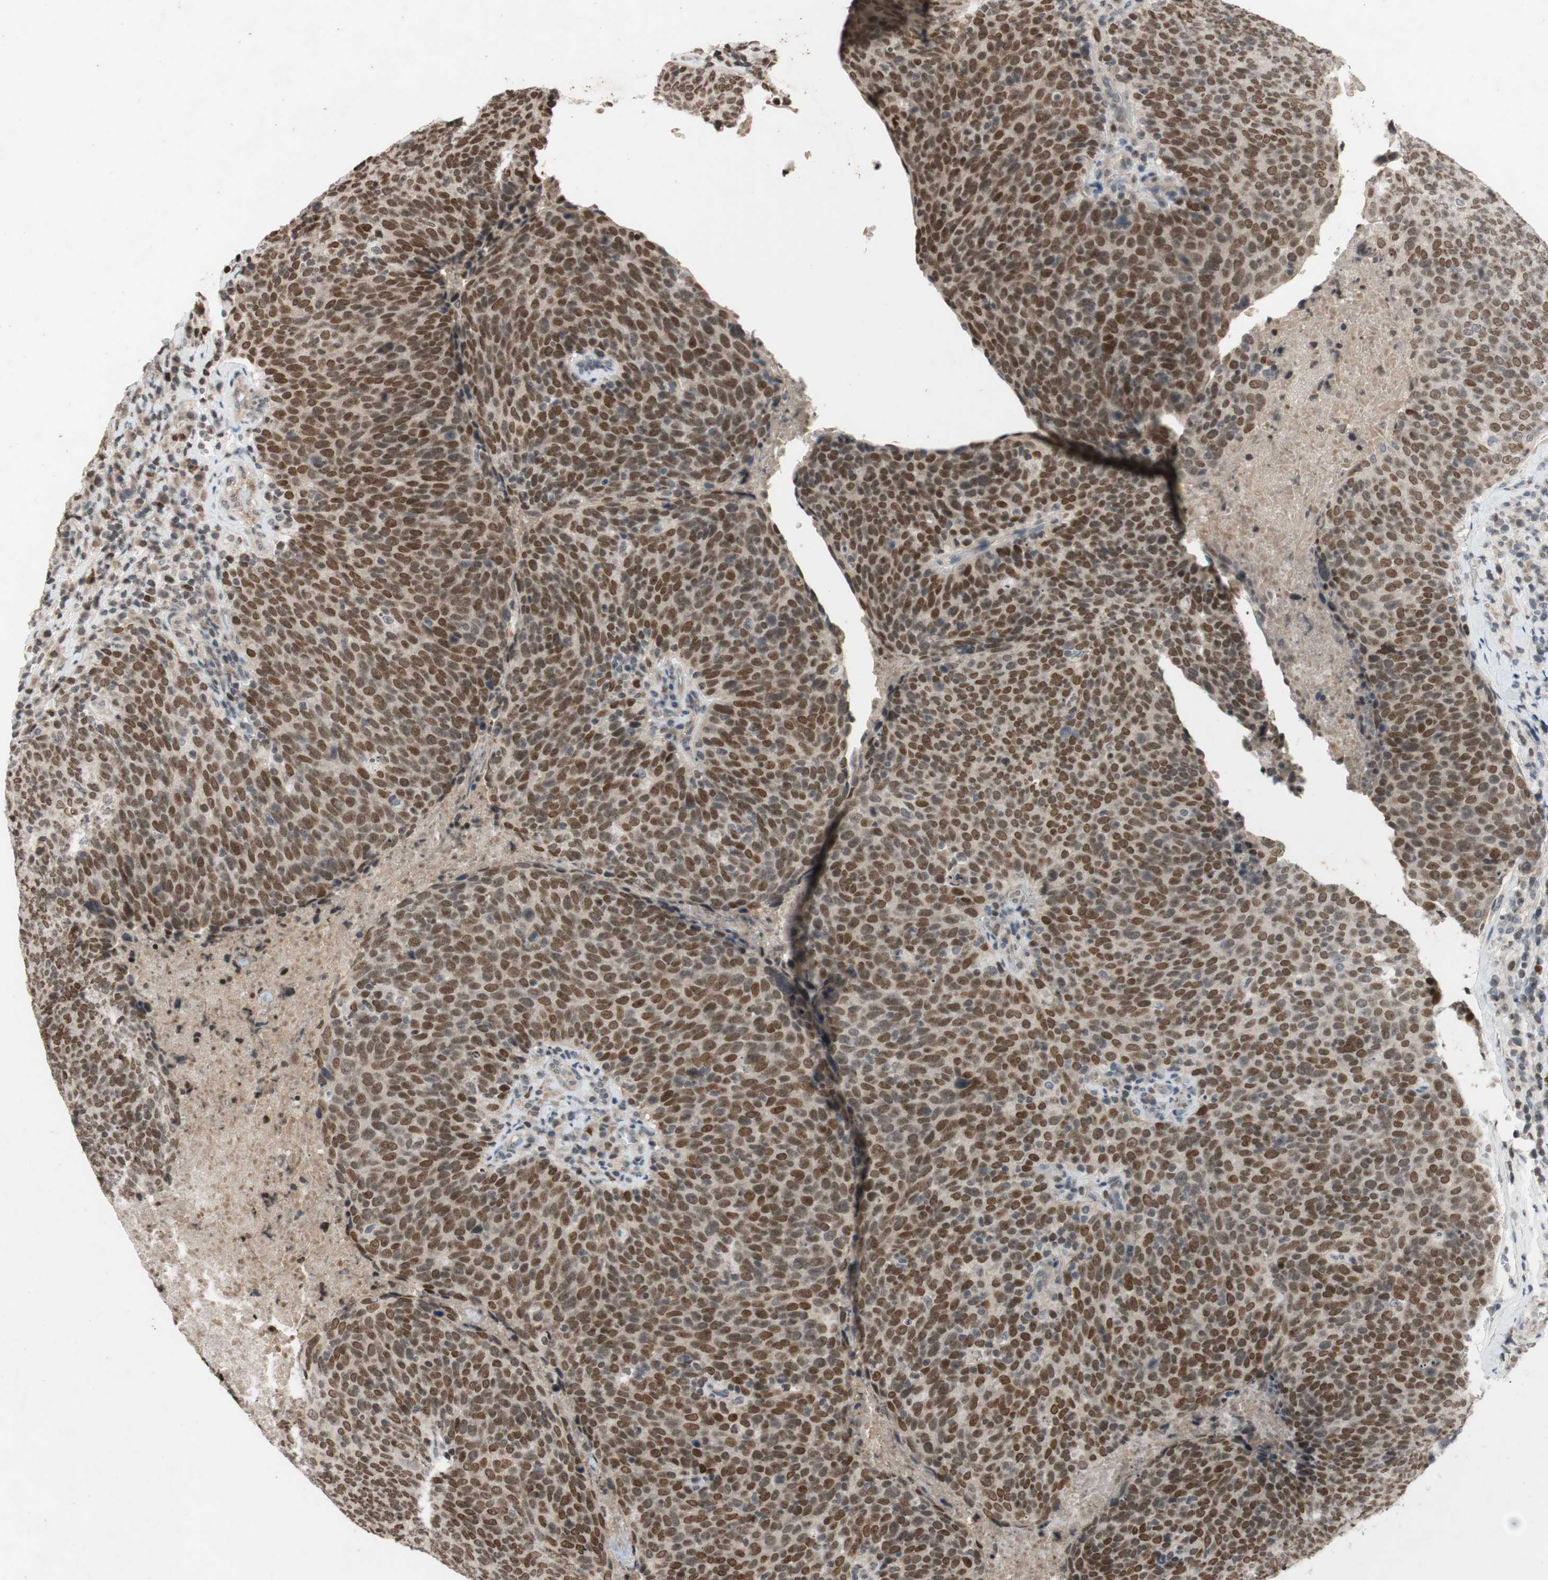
{"staining": {"intensity": "moderate", "quantity": ">75%", "location": "cytoplasmic/membranous,nuclear"}, "tissue": "head and neck cancer", "cell_type": "Tumor cells", "image_type": "cancer", "snomed": [{"axis": "morphology", "description": "Squamous cell carcinoma, NOS"}, {"axis": "morphology", "description": "Squamous cell carcinoma, metastatic, NOS"}, {"axis": "topography", "description": "Lymph node"}, {"axis": "topography", "description": "Head-Neck"}], "caption": "Immunohistochemistry (IHC) histopathology image of neoplastic tissue: head and neck cancer (squamous cell carcinoma) stained using IHC shows medium levels of moderate protein expression localized specifically in the cytoplasmic/membranous and nuclear of tumor cells, appearing as a cytoplasmic/membranous and nuclear brown color.", "gene": "MCM6", "patient": {"sex": "male", "age": 62}}